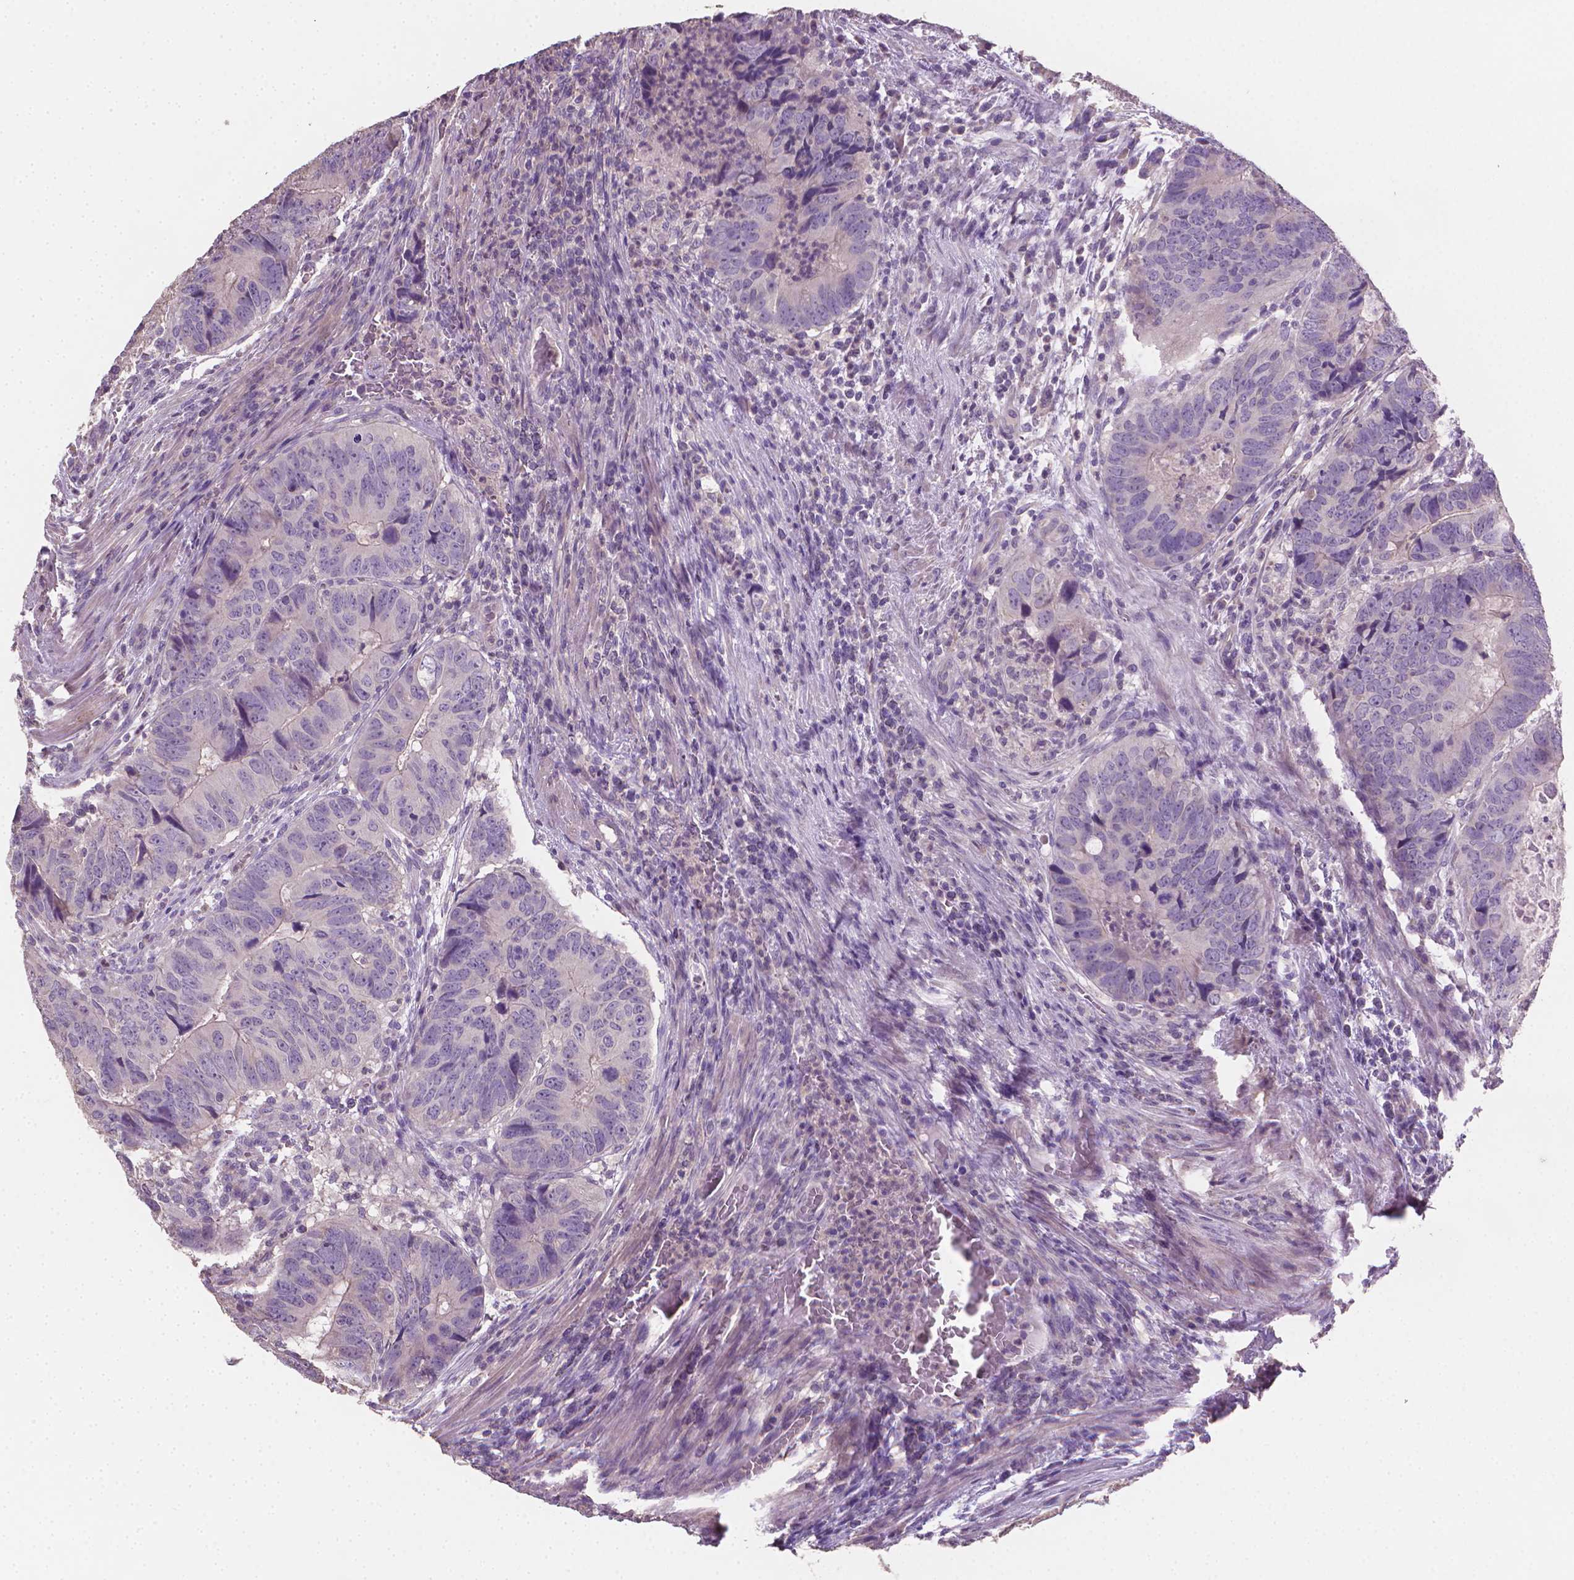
{"staining": {"intensity": "negative", "quantity": "none", "location": "none"}, "tissue": "colorectal cancer", "cell_type": "Tumor cells", "image_type": "cancer", "snomed": [{"axis": "morphology", "description": "Adenocarcinoma, NOS"}, {"axis": "topography", "description": "Colon"}], "caption": "High magnification brightfield microscopy of colorectal adenocarcinoma stained with DAB (3,3'-diaminobenzidine) (brown) and counterstained with hematoxylin (blue): tumor cells show no significant positivity.", "gene": "CATIP", "patient": {"sex": "male", "age": 79}}